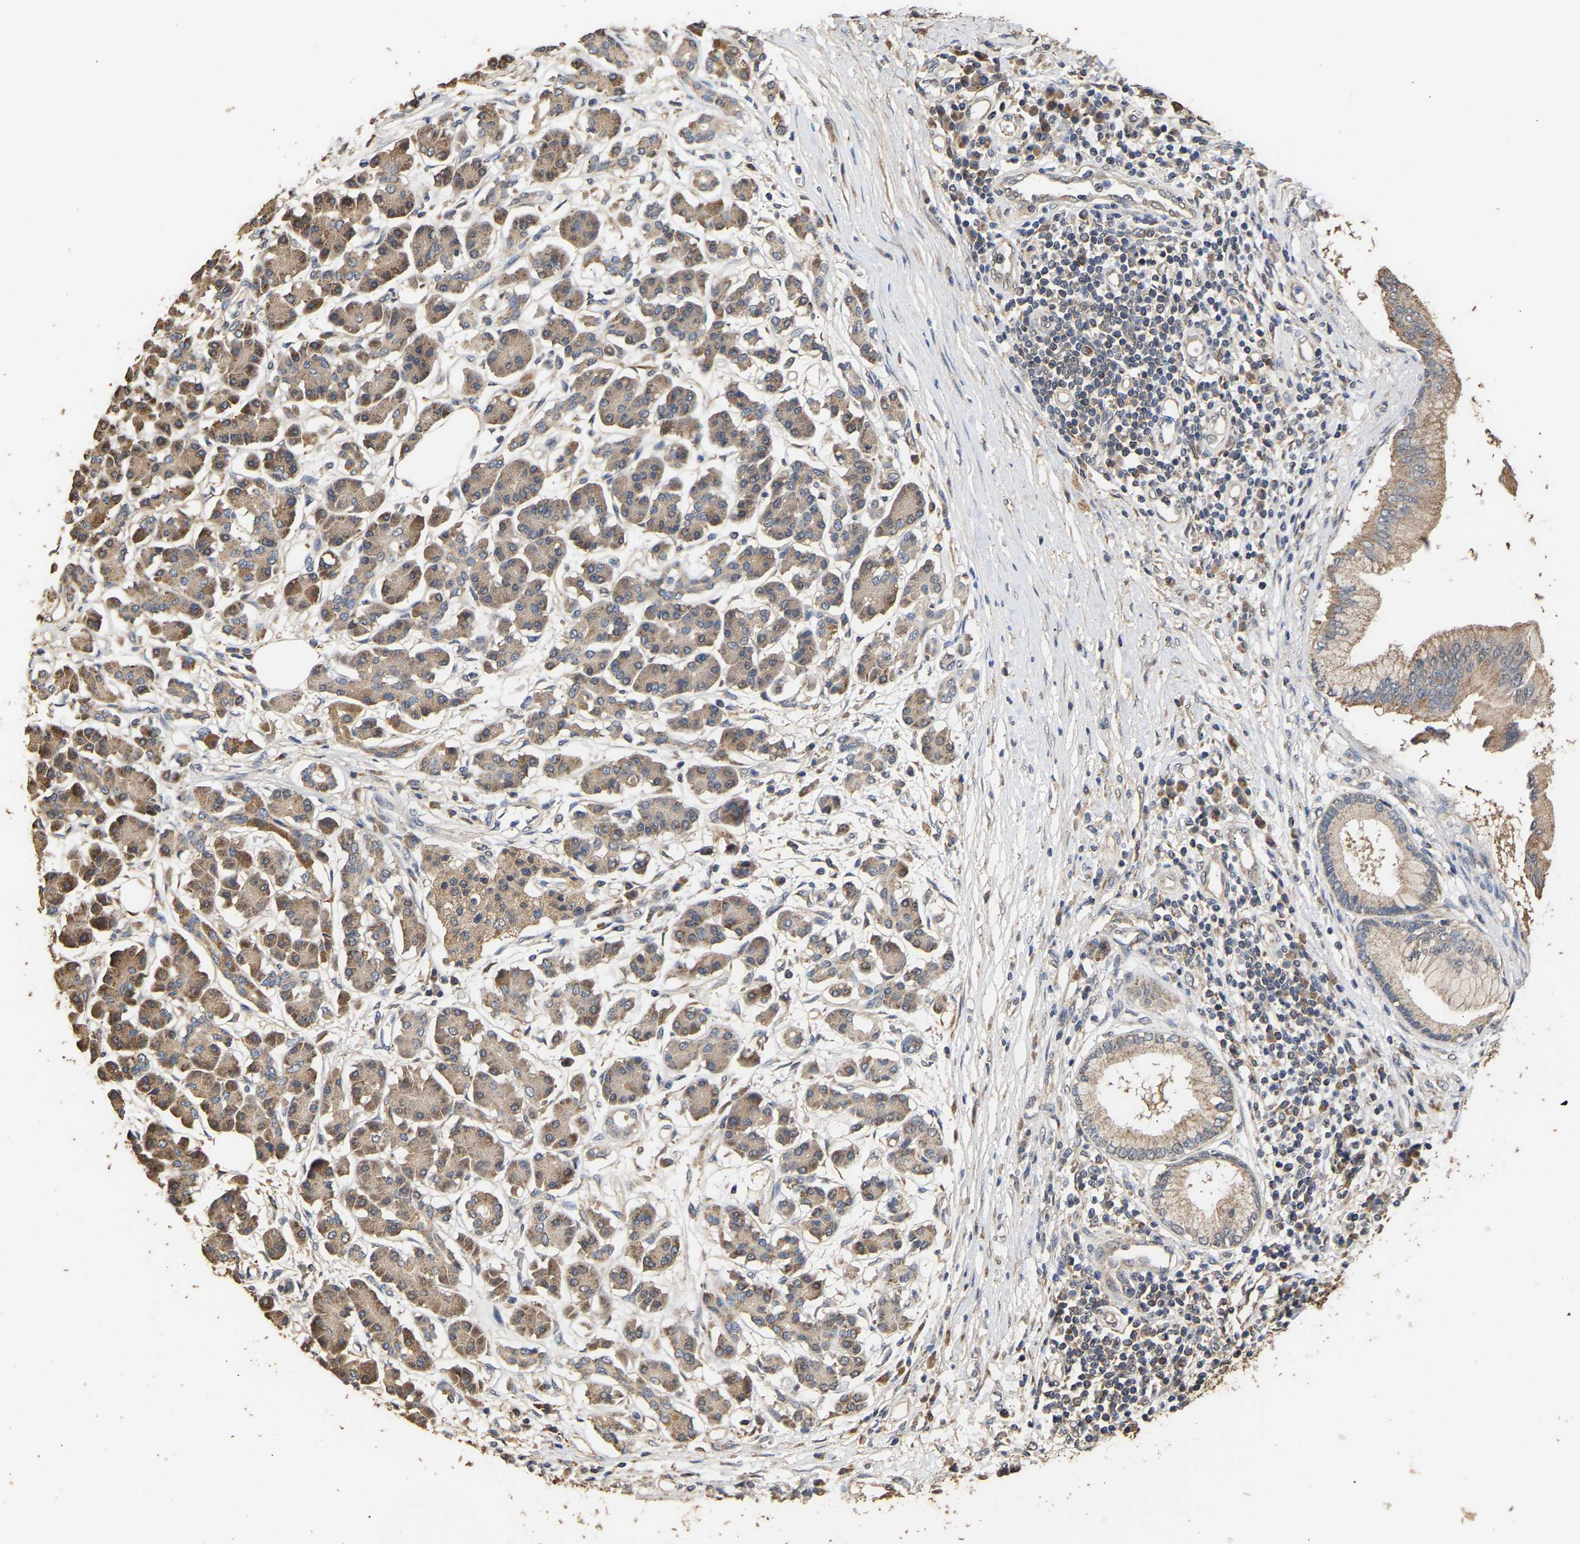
{"staining": {"intensity": "moderate", "quantity": ">75%", "location": "cytoplasmic/membranous"}, "tissue": "pancreatic cancer", "cell_type": "Tumor cells", "image_type": "cancer", "snomed": [{"axis": "morphology", "description": "Adenocarcinoma, NOS"}, {"axis": "topography", "description": "Pancreas"}], "caption": "A brown stain shows moderate cytoplasmic/membranous expression of a protein in pancreatic cancer tumor cells.", "gene": "ZNF26", "patient": {"sex": "male", "age": 77}}